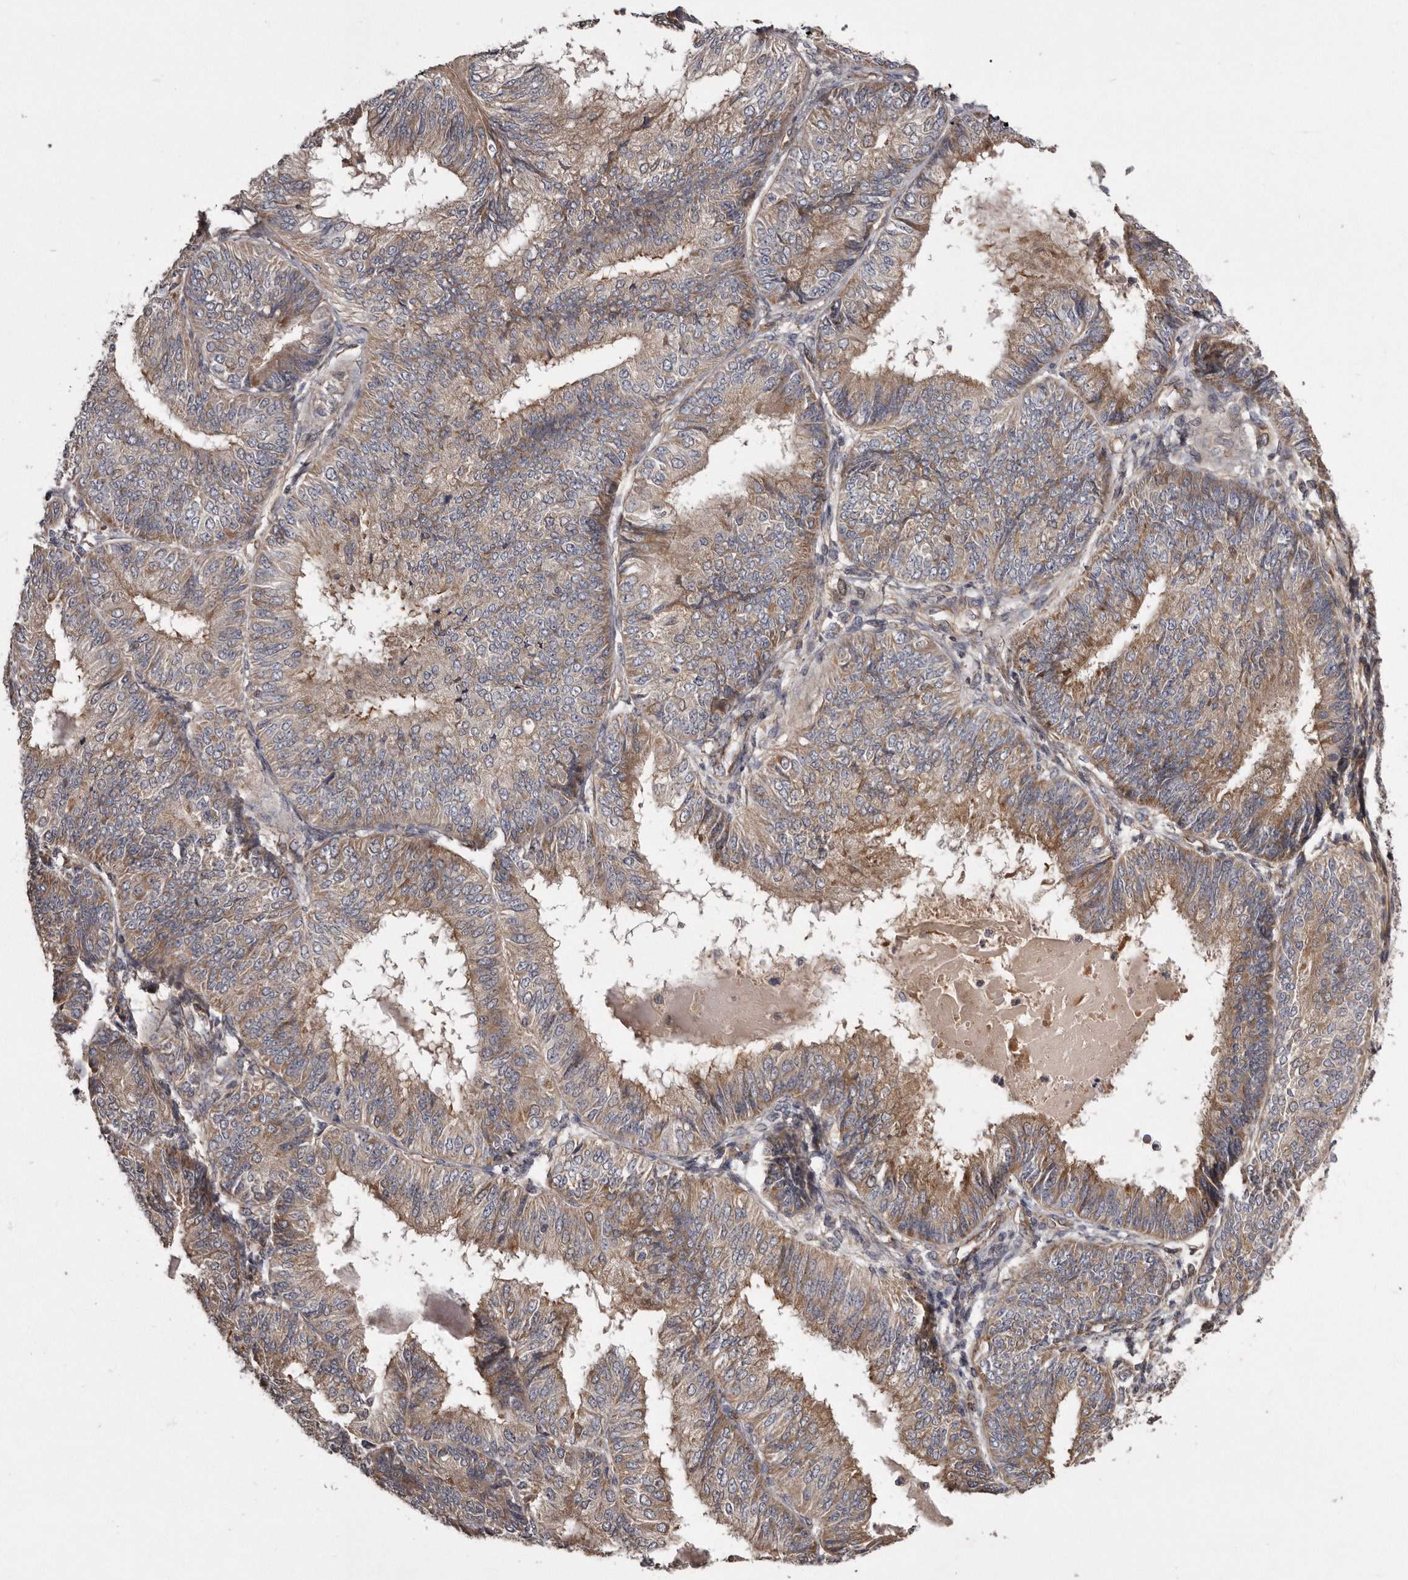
{"staining": {"intensity": "moderate", "quantity": "25%-75%", "location": "cytoplasmic/membranous"}, "tissue": "endometrial cancer", "cell_type": "Tumor cells", "image_type": "cancer", "snomed": [{"axis": "morphology", "description": "Adenocarcinoma, NOS"}, {"axis": "topography", "description": "Endometrium"}], "caption": "This photomicrograph displays immunohistochemistry (IHC) staining of human endometrial cancer (adenocarcinoma), with medium moderate cytoplasmic/membranous positivity in approximately 25%-75% of tumor cells.", "gene": "ARMCX1", "patient": {"sex": "female", "age": 58}}